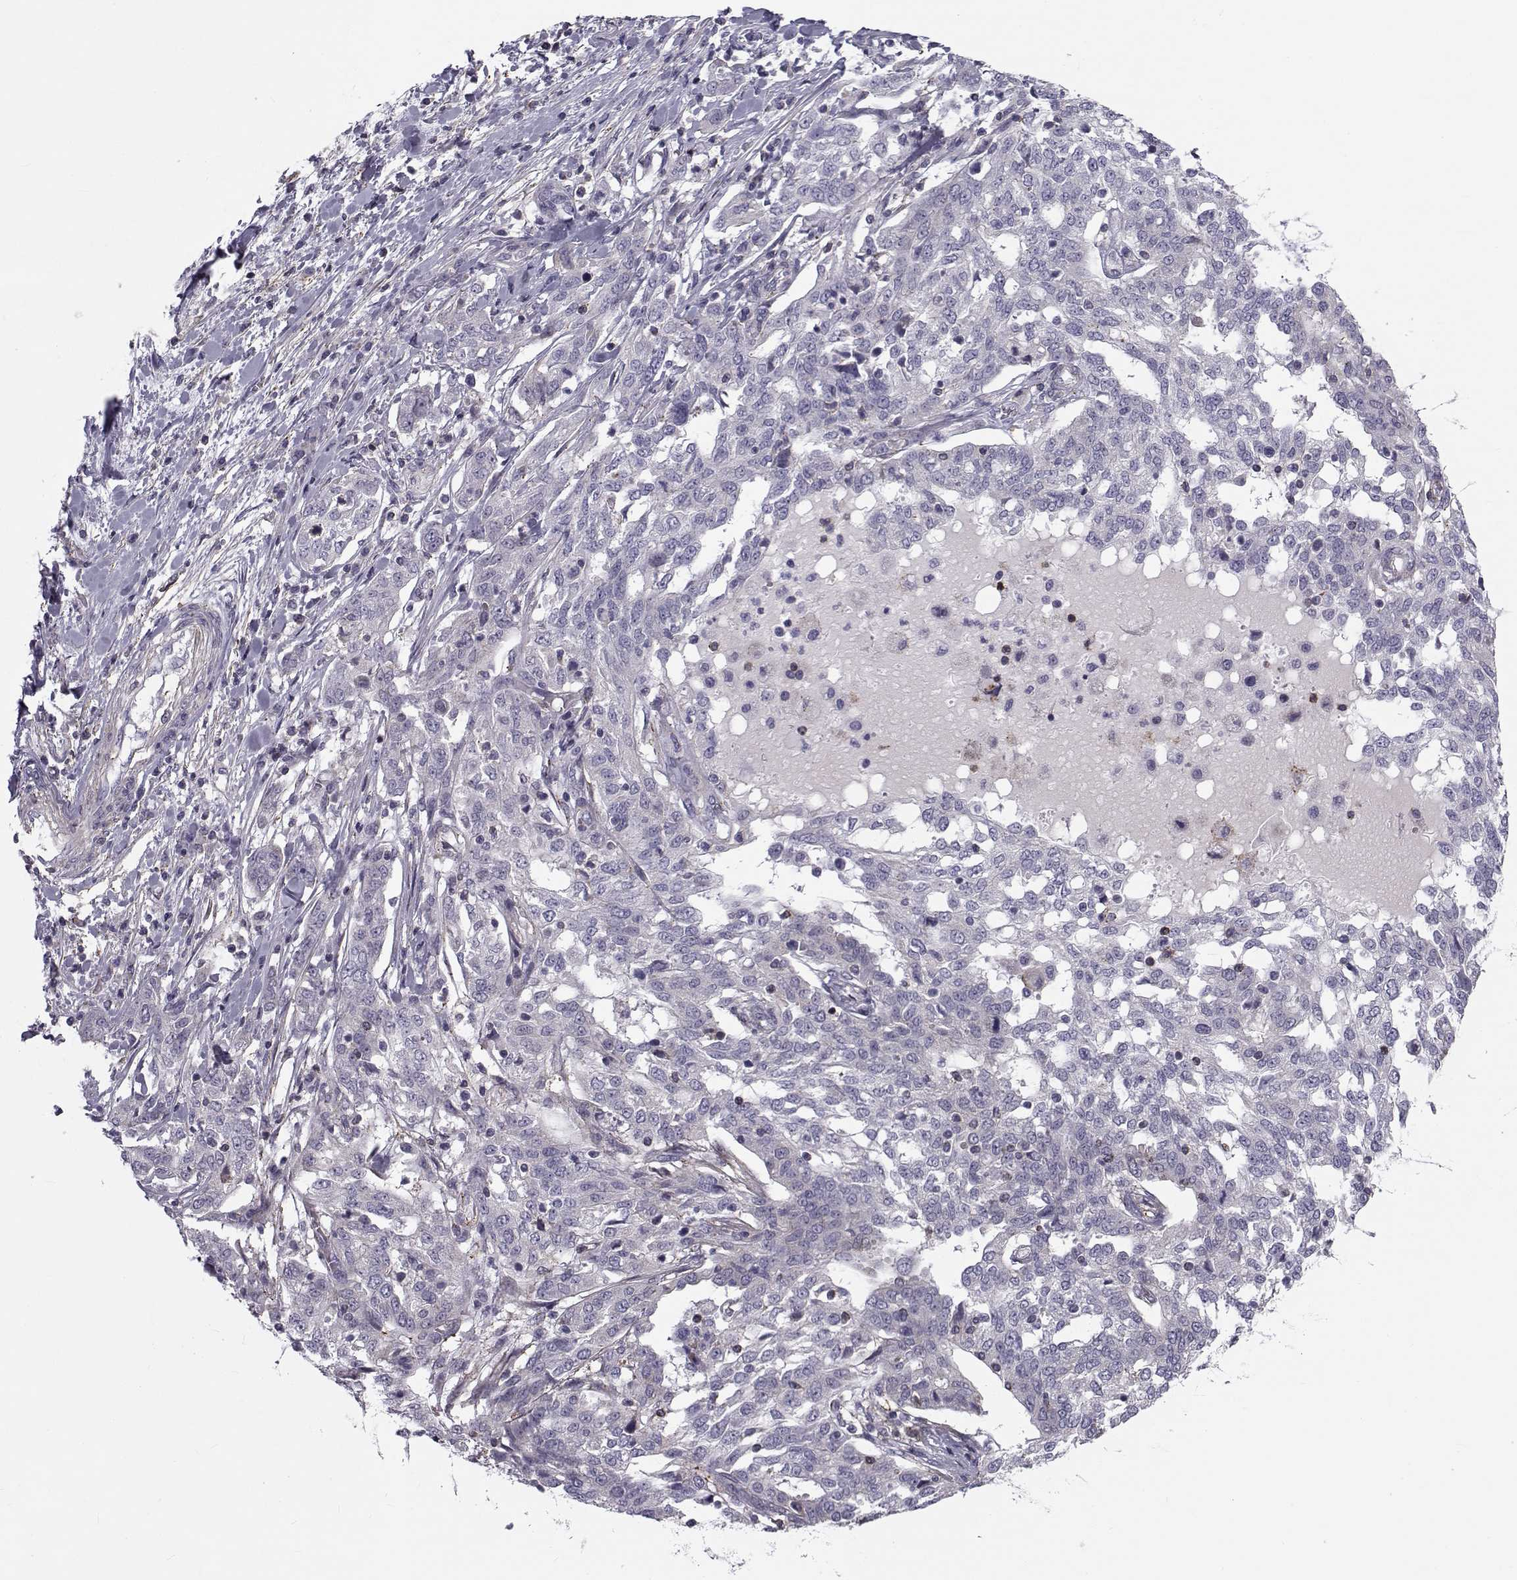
{"staining": {"intensity": "negative", "quantity": "none", "location": "none"}, "tissue": "ovarian cancer", "cell_type": "Tumor cells", "image_type": "cancer", "snomed": [{"axis": "morphology", "description": "Cystadenocarcinoma, serous, NOS"}, {"axis": "topography", "description": "Ovary"}], "caption": "Immunohistochemistry (IHC) of human ovarian serous cystadenocarcinoma reveals no positivity in tumor cells.", "gene": "LRRC27", "patient": {"sex": "female", "age": 67}}